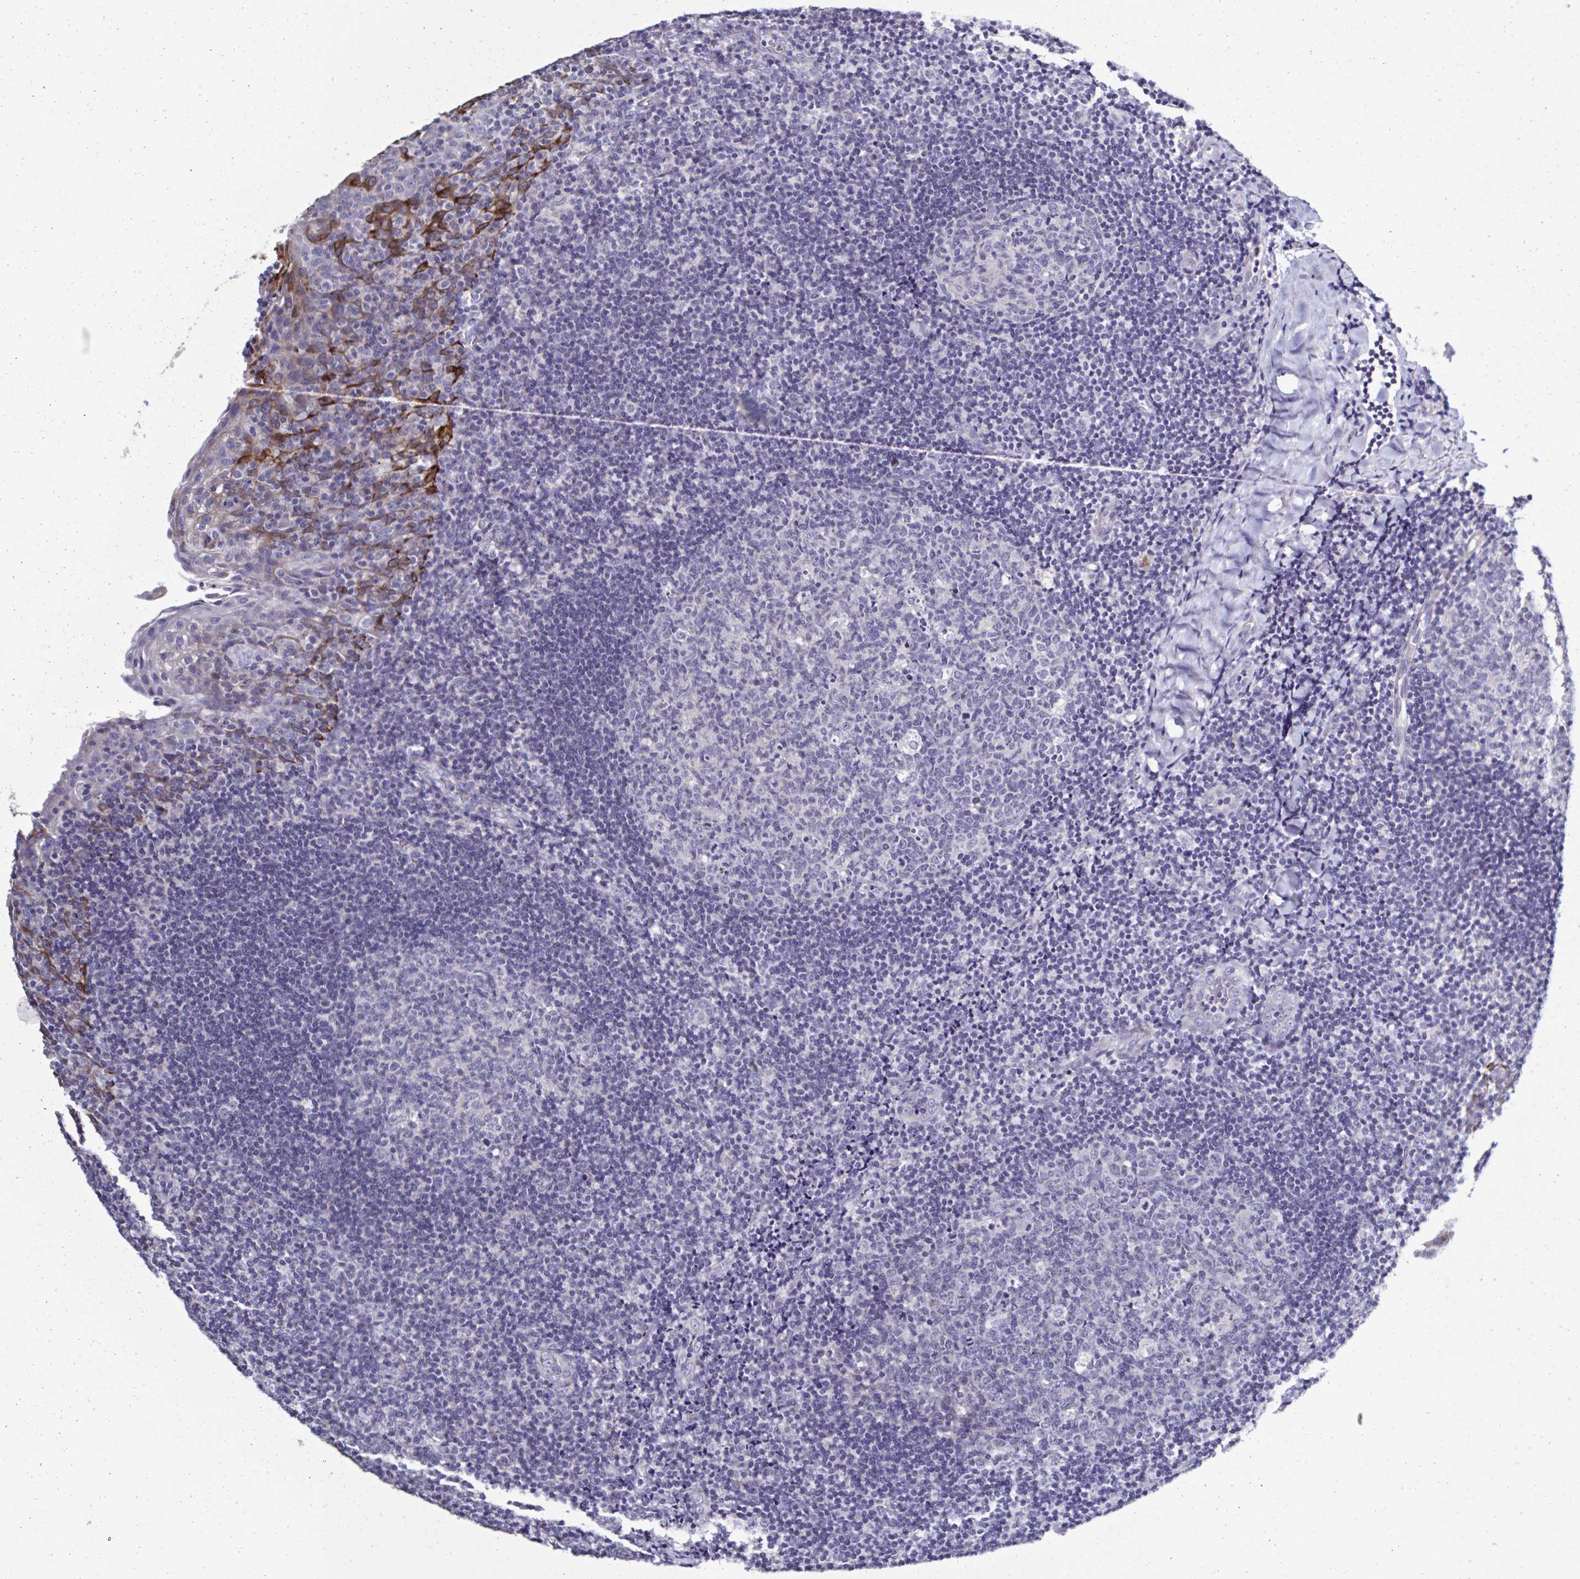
{"staining": {"intensity": "negative", "quantity": "none", "location": "none"}, "tissue": "tonsil", "cell_type": "Germinal center cells", "image_type": "normal", "snomed": [{"axis": "morphology", "description": "Normal tissue, NOS"}, {"axis": "topography", "description": "Tonsil"}], "caption": "Germinal center cells show no significant protein staining in unremarkable tonsil. (DAB IHC, high magnification).", "gene": "PLA2G4E", "patient": {"sex": "male", "age": 17}}